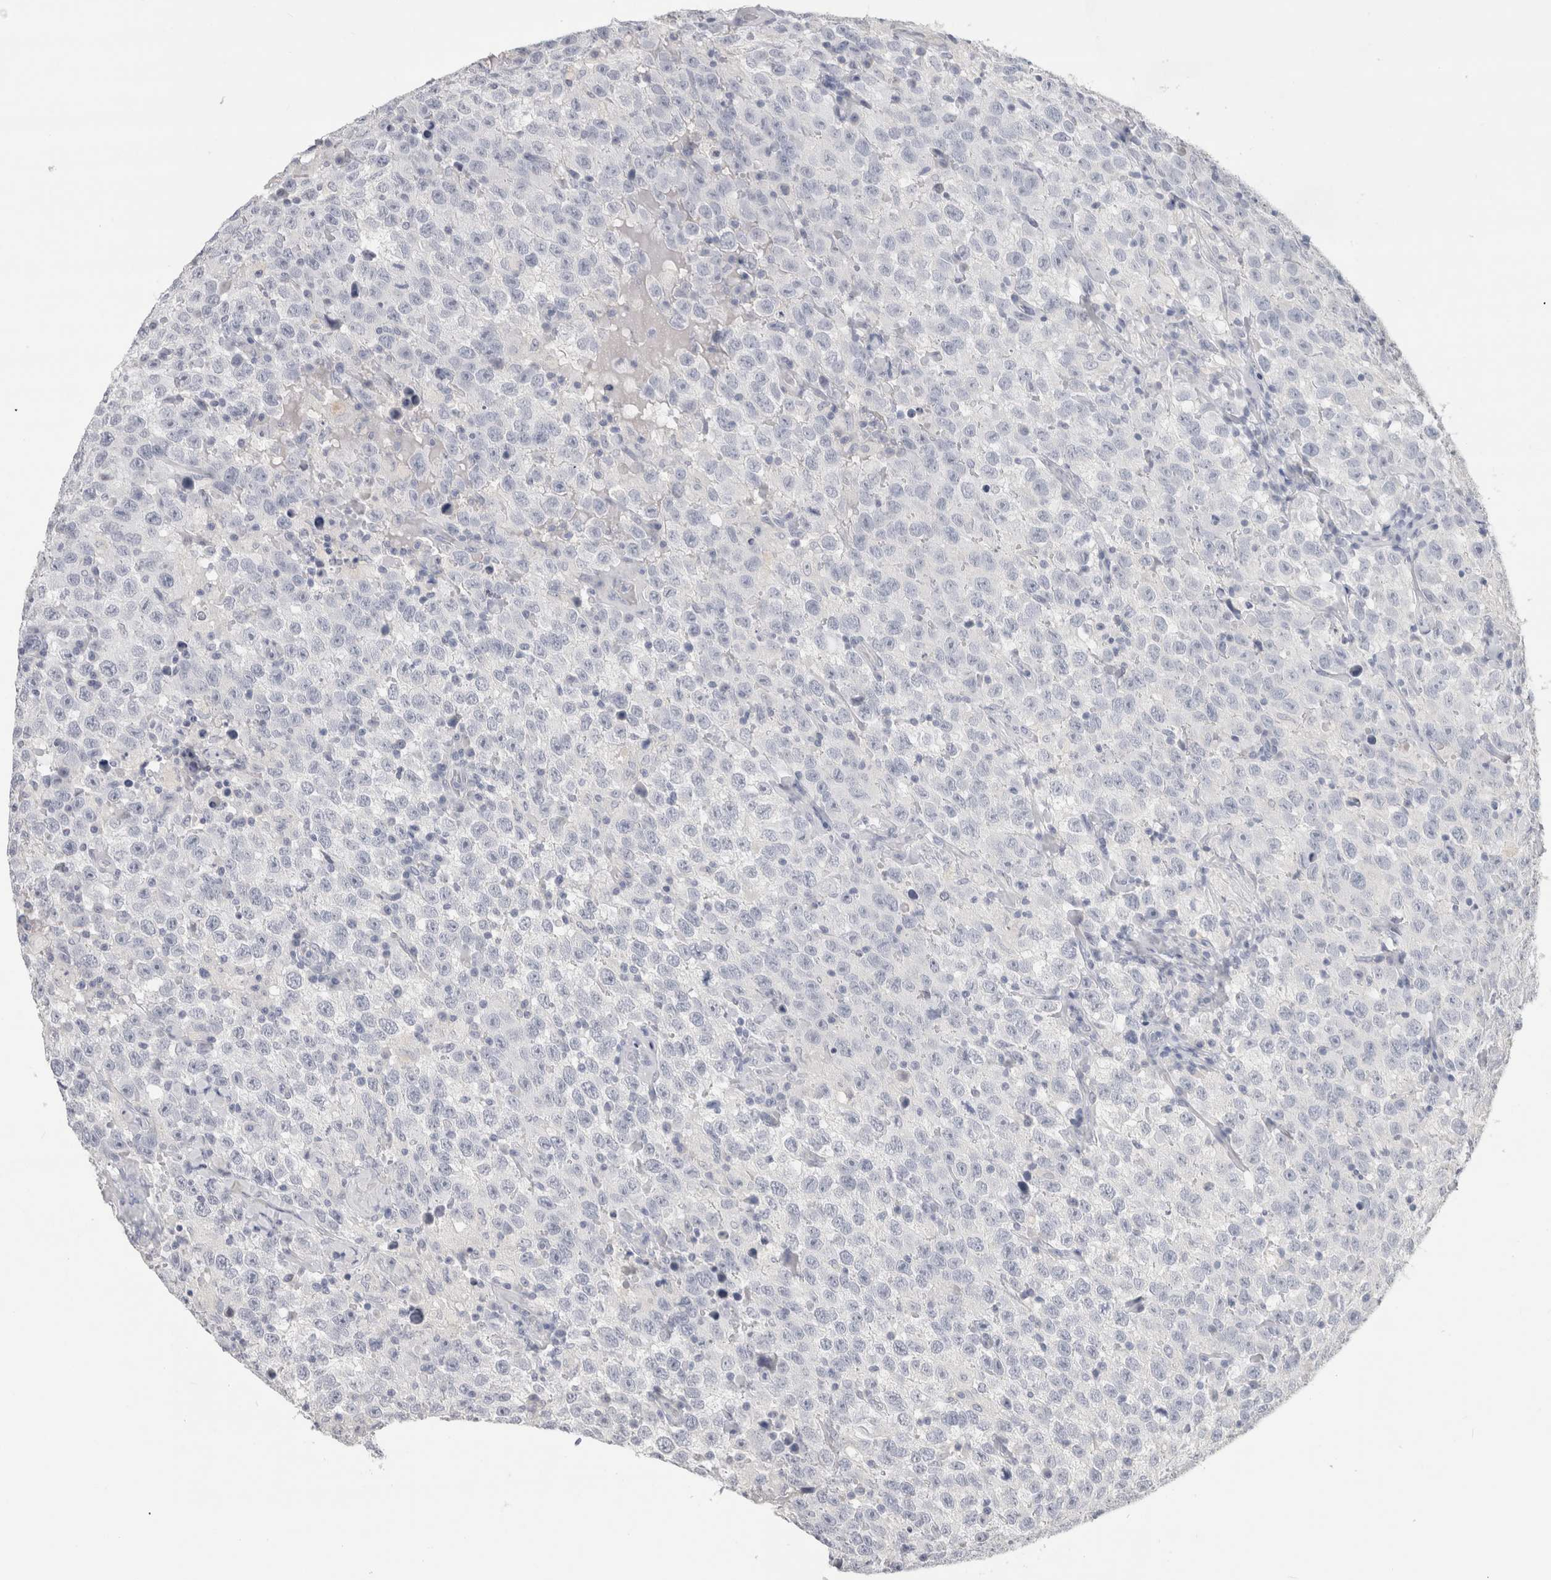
{"staining": {"intensity": "negative", "quantity": "none", "location": "none"}, "tissue": "testis cancer", "cell_type": "Tumor cells", "image_type": "cancer", "snomed": [{"axis": "morphology", "description": "Seminoma, NOS"}, {"axis": "topography", "description": "Testis"}], "caption": "The immunohistochemistry (IHC) histopathology image has no significant positivity in tumor cells of seminoma (testis) tissue.", "gene": "SLC6A1", "patient": {"sex": "male", "age": 41}}